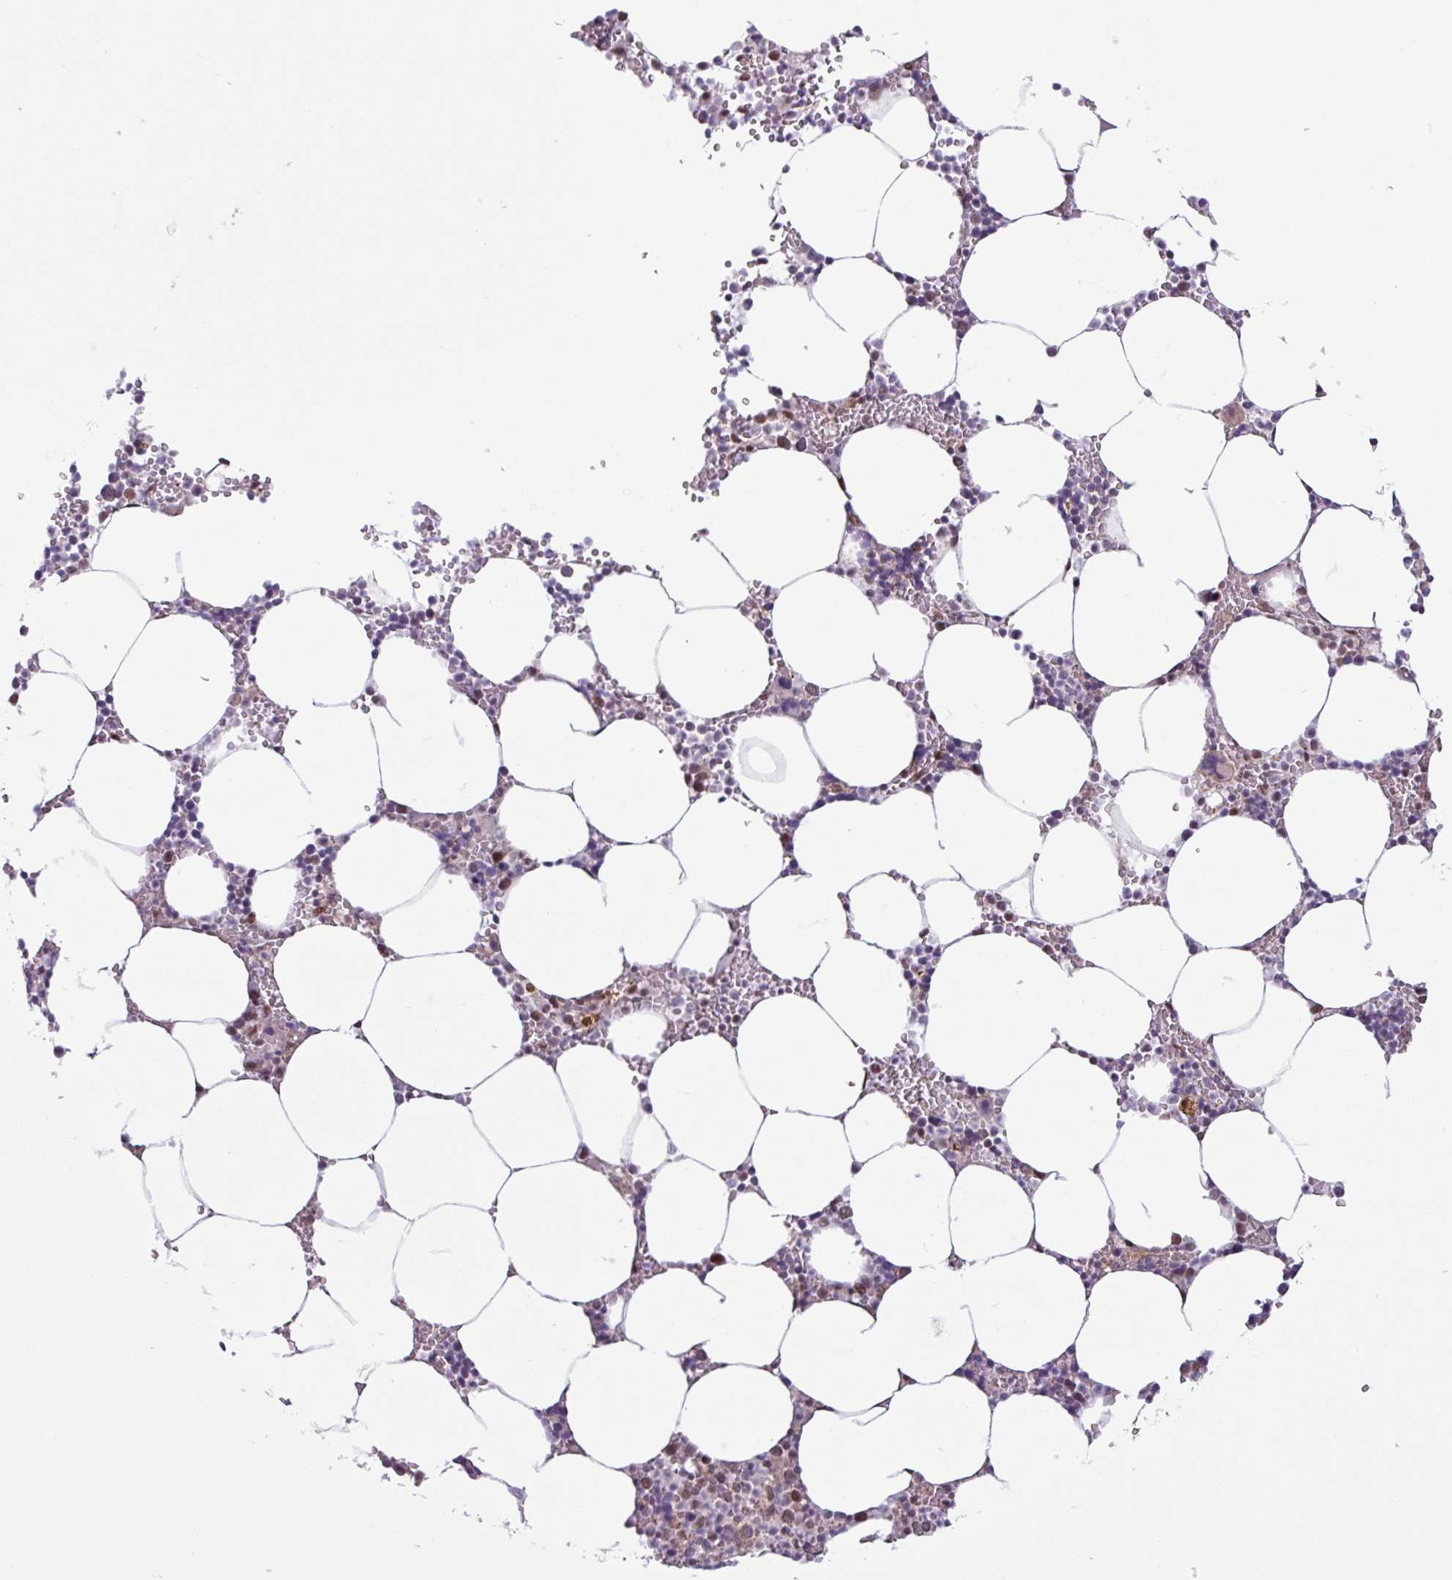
{"staining": {"intensity": "moderate", "quantity": "<25%", "location": "cytoplasmic/membranous,nuclear"}, "tissue": "bone marrow", "cell_type": "Hematopoietic cells", "image_type": "normal", "snomed": [{"axis": "morphology", "description": "Normal tissue, NOS"}, {"axis": "topography", "description": "Bone marrow"}], "caption": "IHC staining of unremarkable bone marrow, which exhibits low levels of moderate cytoplasmic/membranous,nuclear positivity in about <25% of hematopoietic cells indicating moderate cytoplasmic/membranous,nuclear protein positivity. The staining was performed using DAB (3,3'-diaminobenzidine) (brown) for protein detection and nuclei were counterstained in hematoxylin (blue).", "gene": "NOTCH2", "patient": {"sex": "male", "age": 70}}